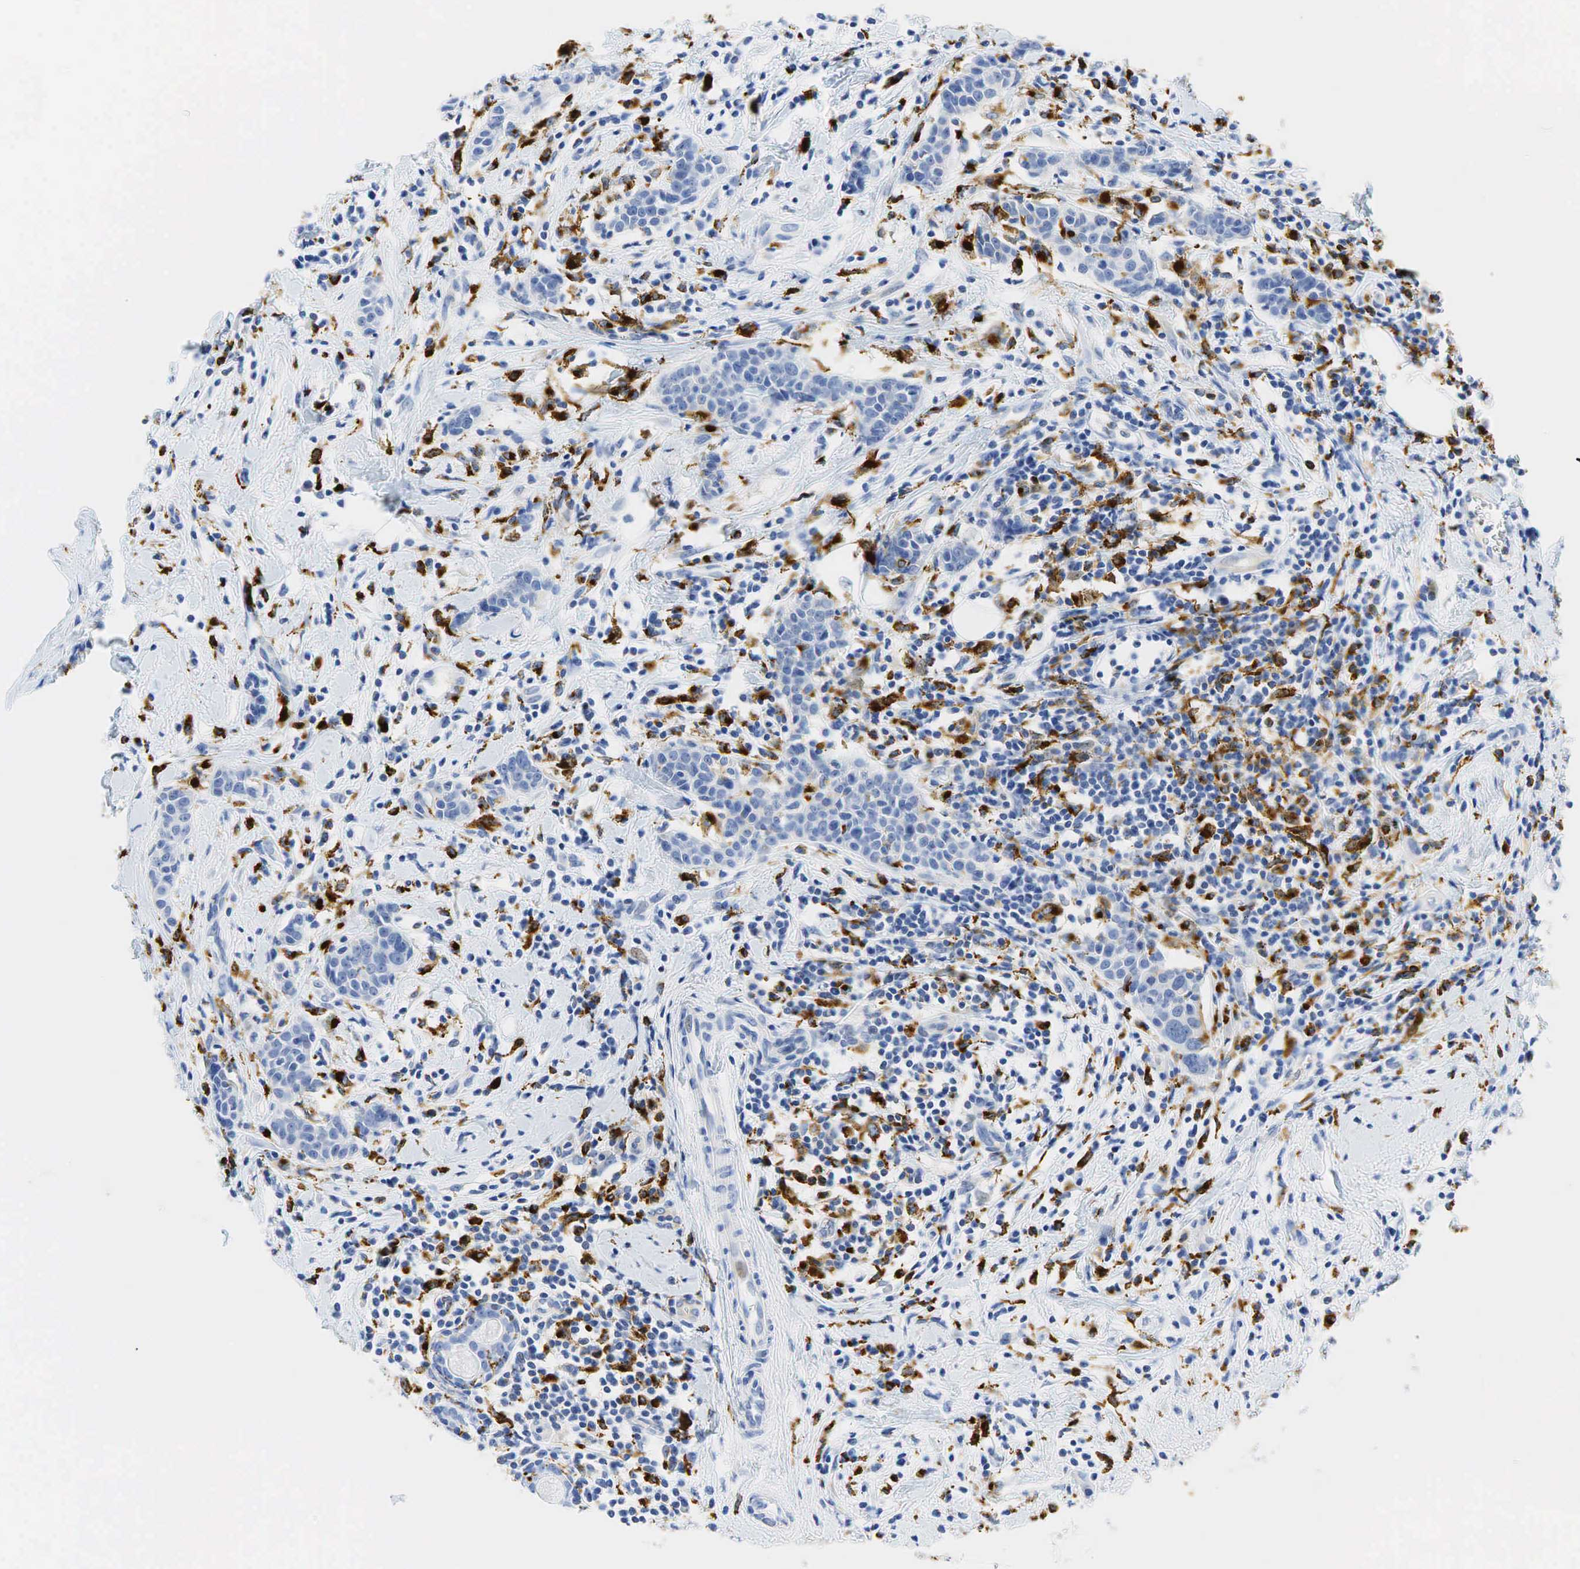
{"staining": {"intensity": "negative", "quantity": "none", "location": "none"}, "tissue": "breast cancer", "cell_type": "Tumor cells", "image_type": "cancer", "snomed": [{"axis": "morphology", "description": "Duct carcinoma"}, {"axis": "topography", "description": "Breast"}], "caption": "Immunohistochemical staining of breast infiltrating ductal carcinoma demonstrates no significant staining in tumor cells.", "gene": "CD68", "patient": {"sex": "female", "age": 55}}